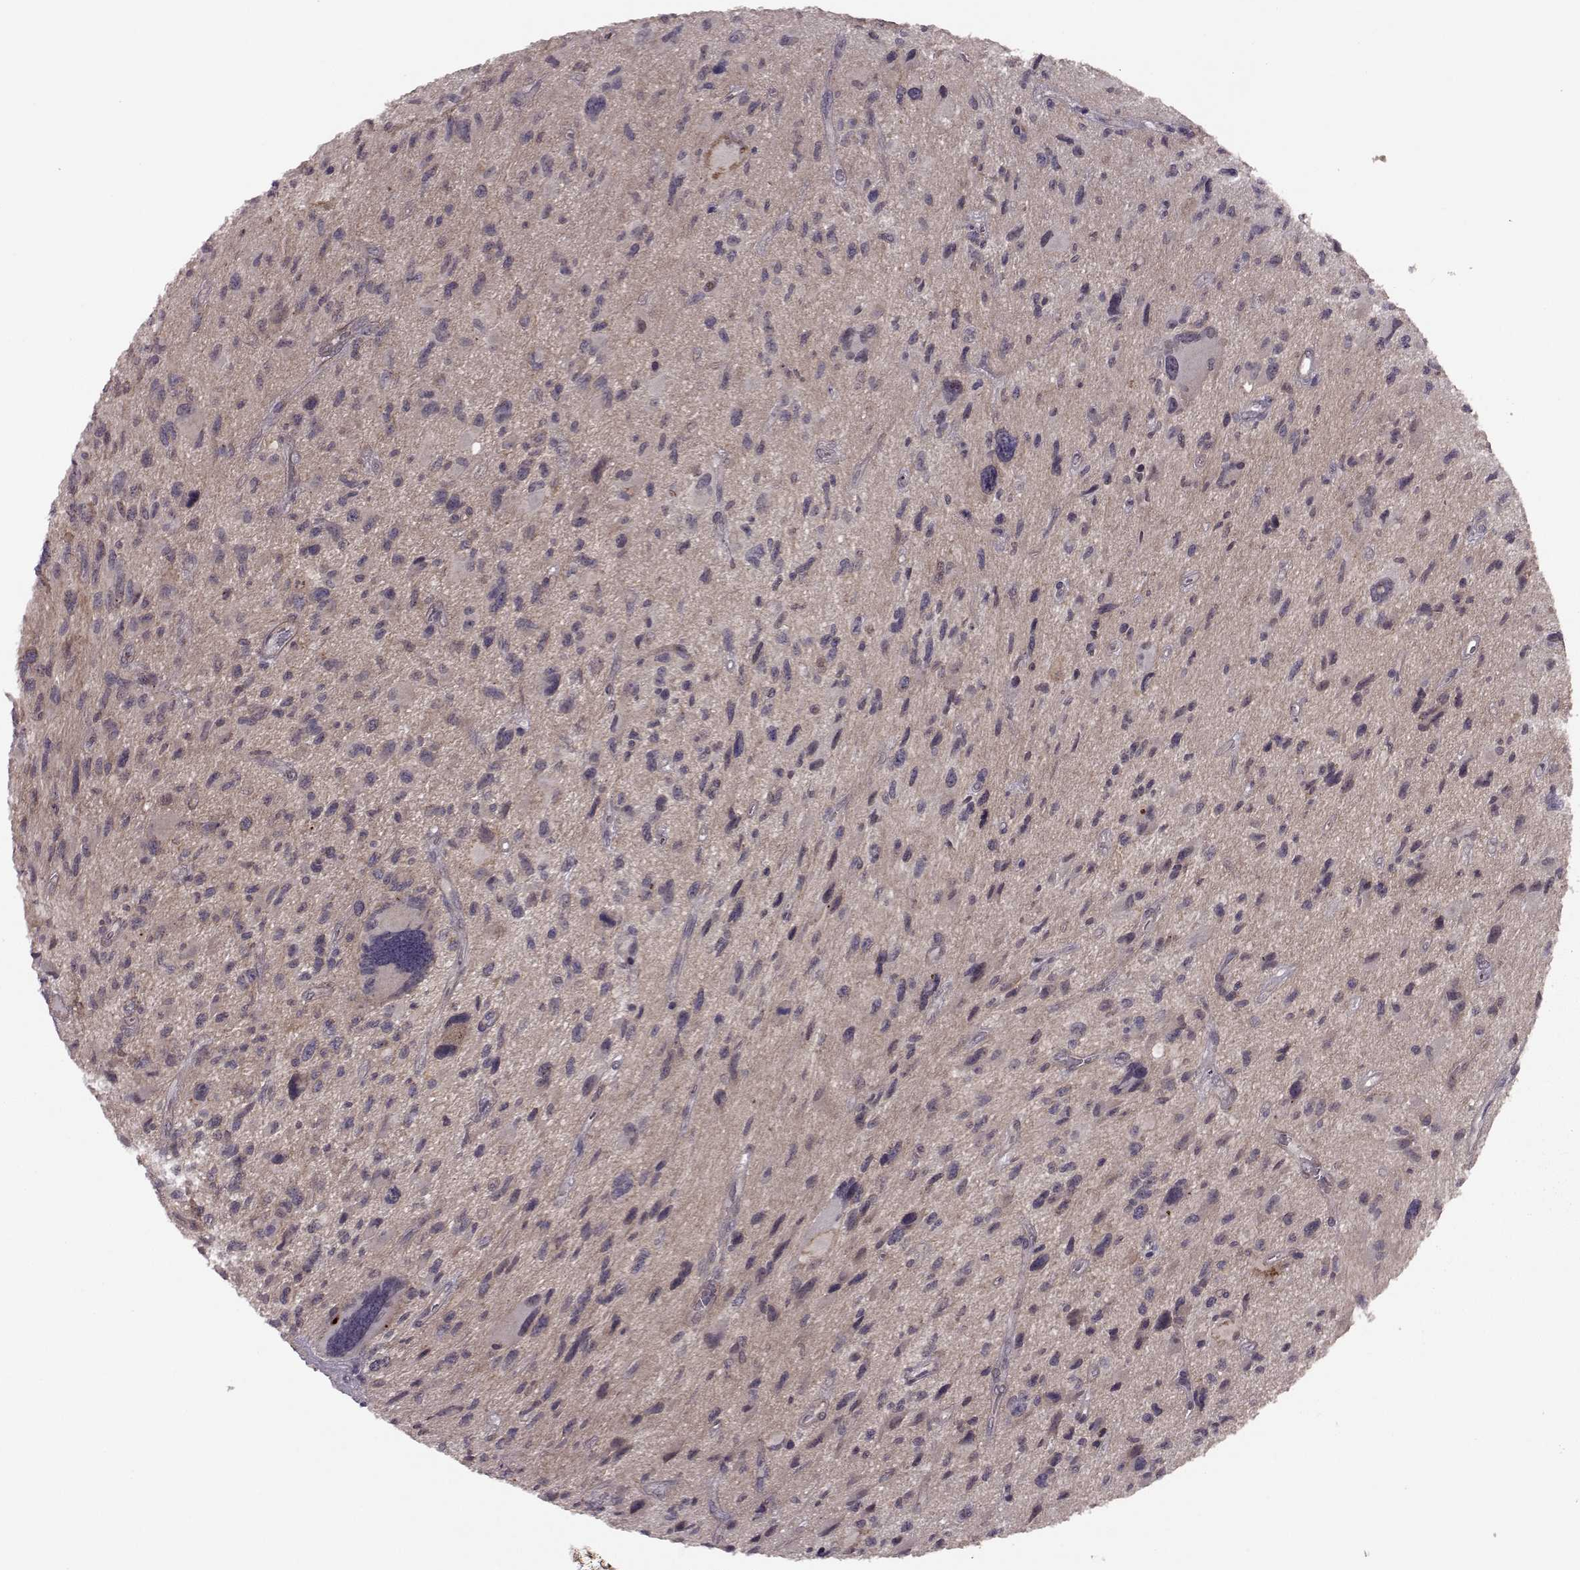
{"staining": {"intensity": "negative", "quantity": "none", "location": "none"}, "tissue": "glioma", "cell_type": "Tumor cells", "image_type": "cancer", "snomed": [{"axis": "morphology", "description": "Glioma, malignant, NOS"}, {"axis": "morphology", "description": "Glioma, malignant, High grade"}, {"axis": "topography", "description": "Brain"}], "caption": "Micrograph shows no significant protein staining in tumor cells of malignant high-grade glioma.", "gene": "FNIP2", "patient": {"sex": "female", "age": 71}}